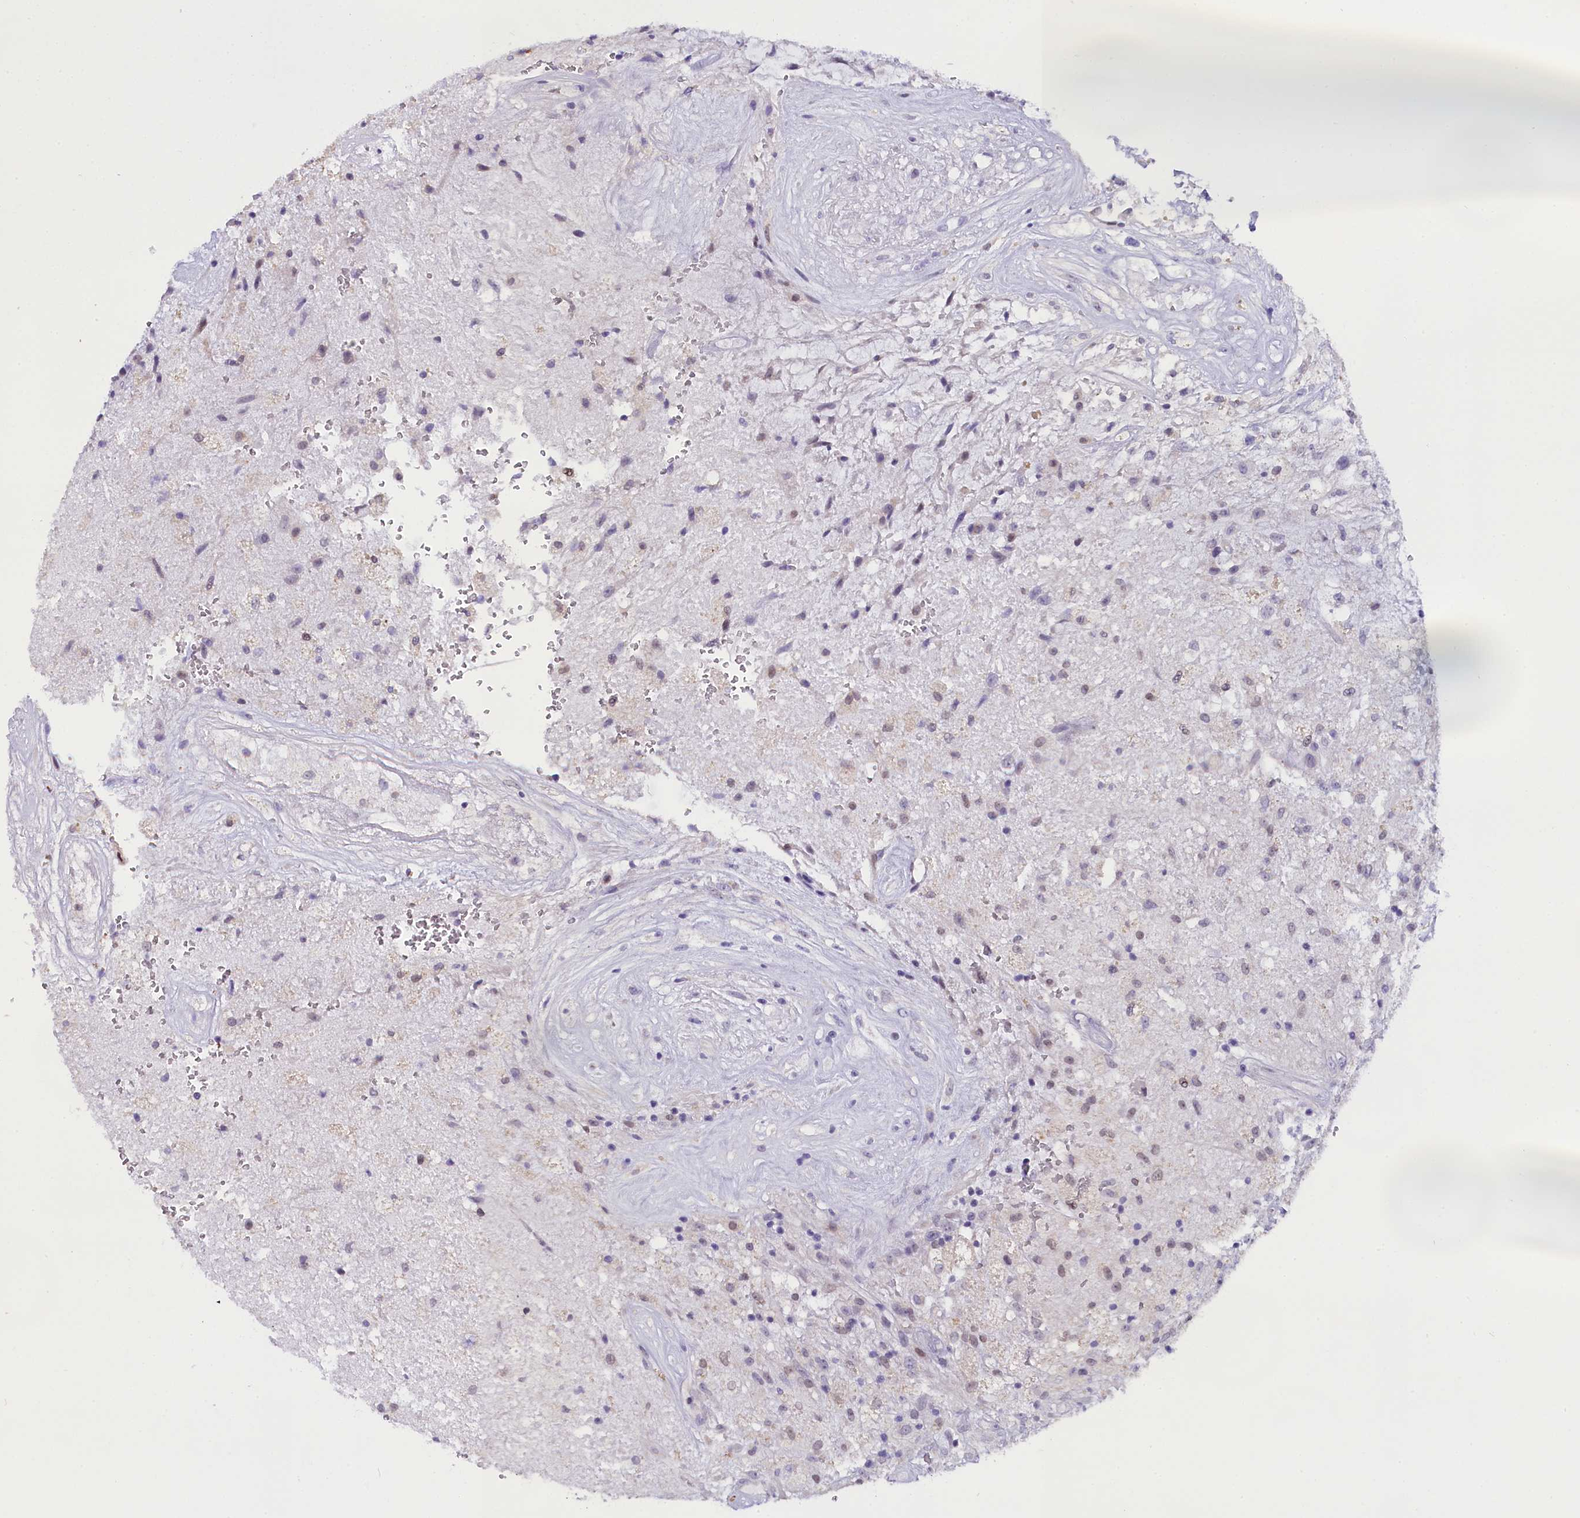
{"staining": {"intensity": "weak", "quantity": "<25%", "location": "nuclear"}, "tissue": "glioma", "cell_type": "Tumor cells", "image_type": "cancer", "snomed": [{"axis": "morphology", "description": "Glioma, malignant, High grade"}, {"axis": "topography", "description": "Brain"}], "caption": "This histopathology image is of glioma stained with IHC to label a protein in brown with the nuclei are counter-stained blue. There is no staining in tumor cells.", "gene": "OSGEP", "patient": {"sex": "male", "age": 56}}